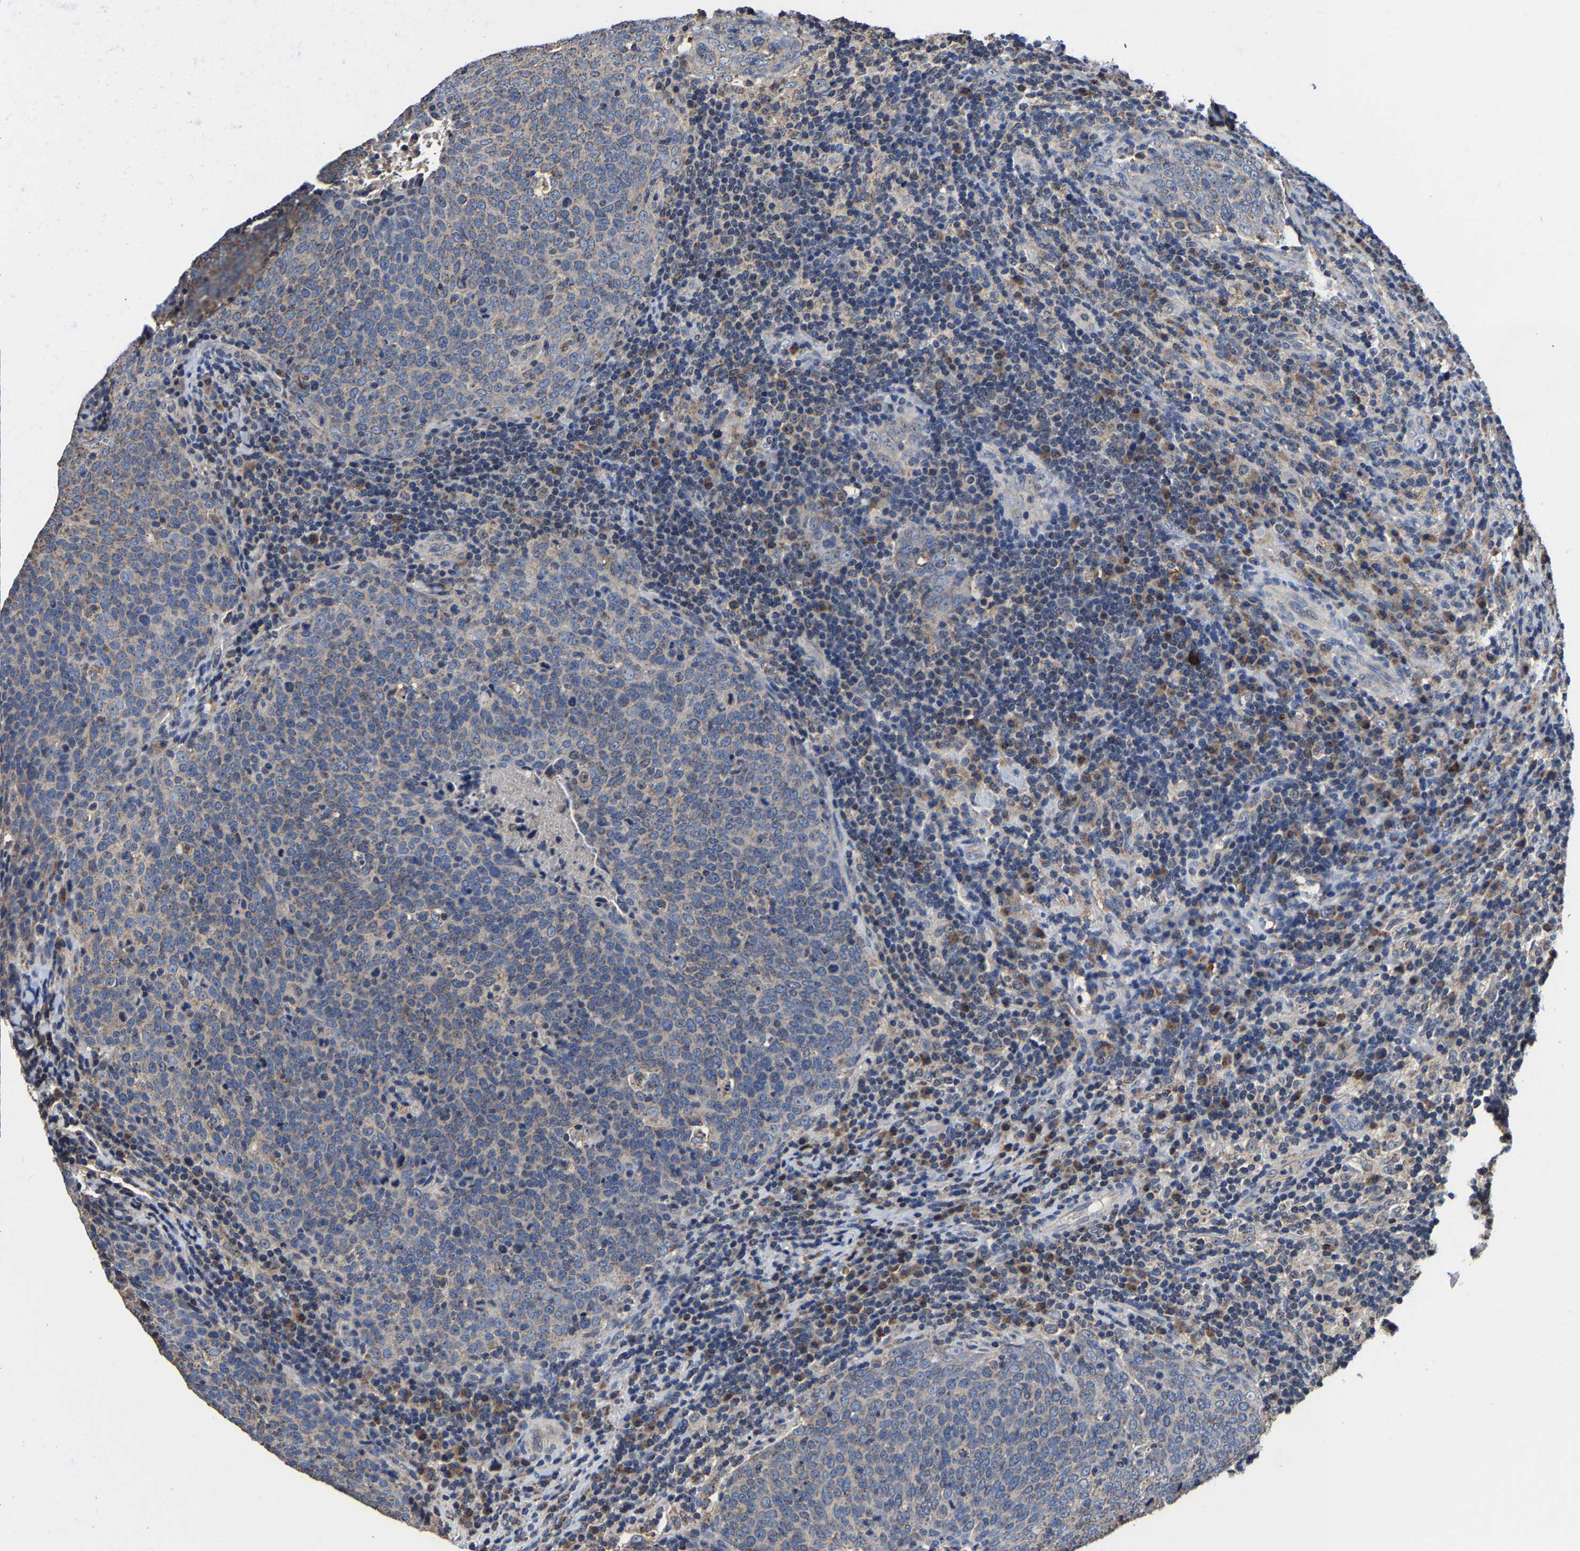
{"staining": {"intensity": "weak", "quantity": "<25%", "location": "cytoplasmic/membranous"}, "tissue": "head and neck cancer", "cell_type": "Tumor cells", "image_type": "cancer", "snomed": [{"axis": "morphology", "description": "Squamous cell carcinoma, NOS"}, {"axis": "morphology", "description": "Squamous cell carcinoma, metastatic, NOS"}, {"axis": "topography", "description": "Lymph node"}, {"axis": "topography", "description": "Head-Neck"}], "caption": "IHC photomicrograph of neoplastic tissue: head and neck cancer stained with DAB (3,3'-diaminobenzidine) displays no significant protein expression in tumor cells. Brightfield microscopy of immunohistochemistry stained with DAB (brown) and hematoxylin (blue), captured at high magnification.", "gene": "ZCCHC7", "patient": {"sex": "male", "age": 62}}